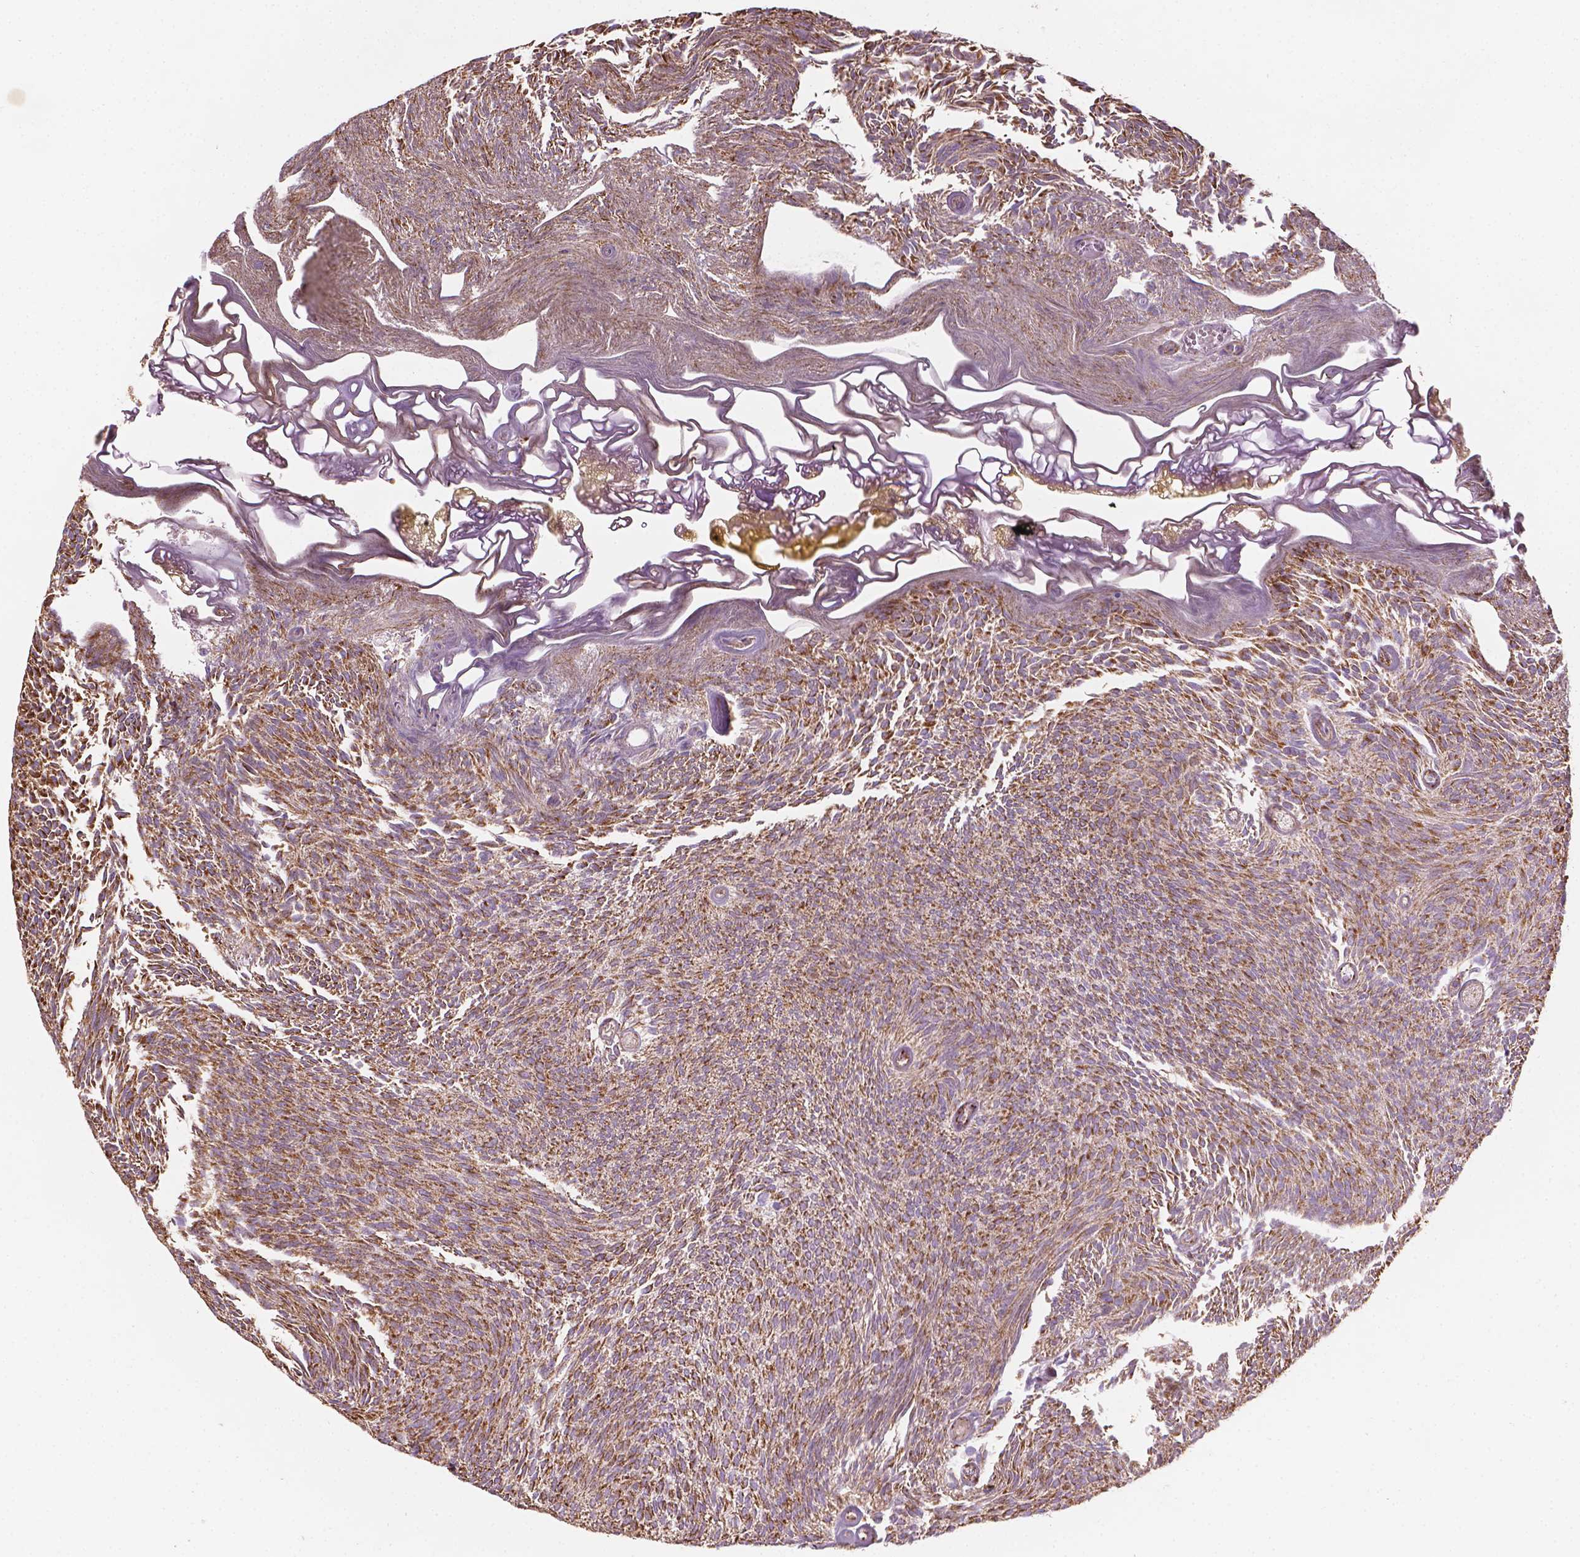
{"staining": {"intensity": "moderate", "quantity": ">75%", "location": "cytoplasmic/membranous"}, "tissue": "urothelial cancer", "cell_type": "Tumor cells", "image_type": "cancer", "snomed": [{"axis": "morphology", "description": "Urothelial carcinoma, Low grade"}, {"axis": "topography", "description": "Urinary bladder"}], "caption": "Tumor cells exhibit moderate cytoplasmic/membranous staining in approximately >75% of cells in low-grade urothelial carcinoma.", "gene": "HS3ST3A1", "patient": {"sex": "male", "age": 77}}